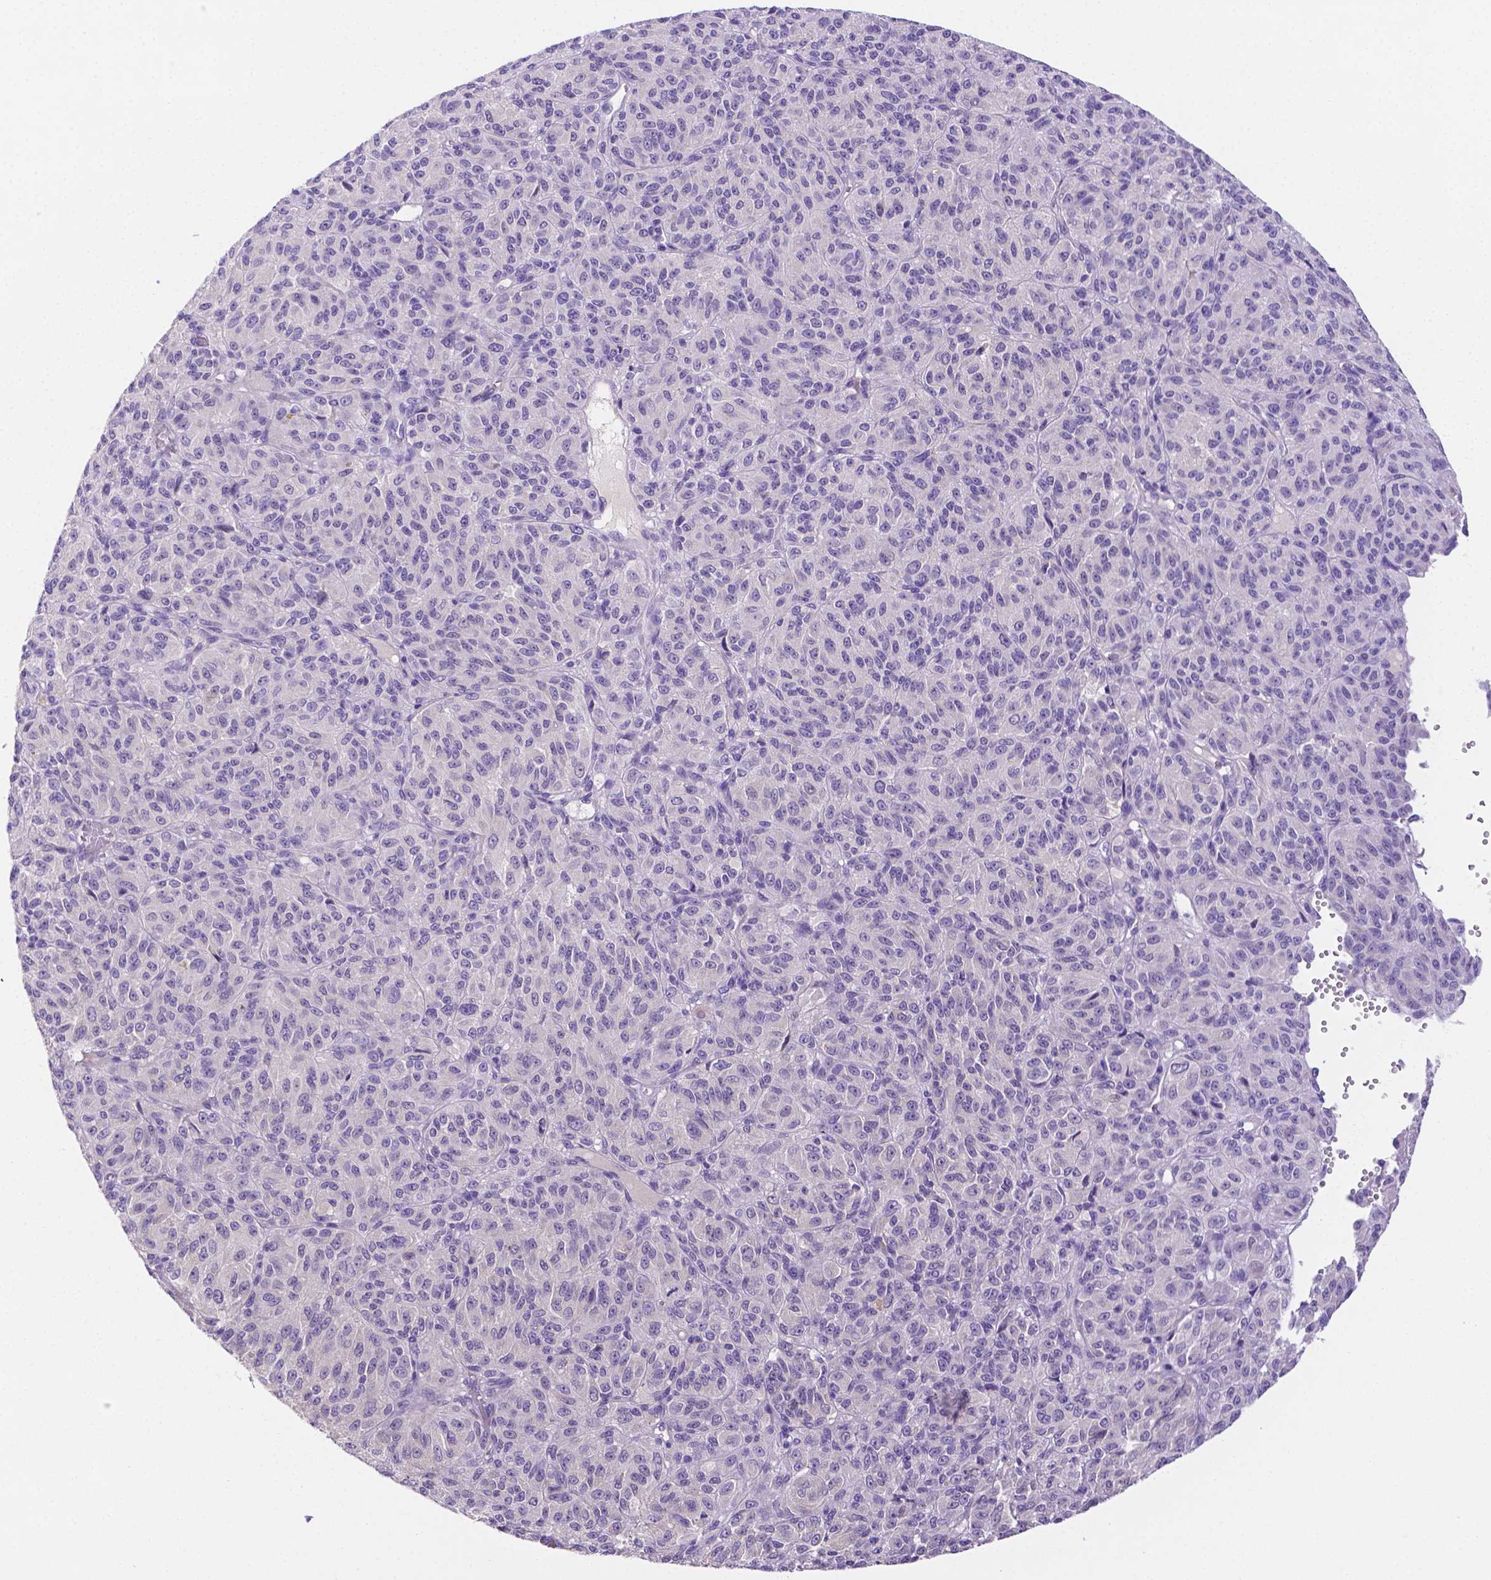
{"staining": {"intensity": "negative", "quantity": "none", "location": "none"}, "tissue": "melanoma", "cell_type": "Tumor cells", "image_type": "cancer", "snomed": [{"axis": "morphology", "description": "Malignant melanoma, Metastatic site"}, {"axis": "topography", "description": "Brain"}], "caption": "Immunohistochemistry (IHC) micrograph of neoplastic tissue: melanoma stained with DAB displays no significant protein positivity in tumor cells. (DAB (3,3'-diaminobenzidine) immunohistochemistry visualized using brightfield microscopy, high magnification).", "gene": "NXPH2", "patient": {"sex": "female", "age": 56}}